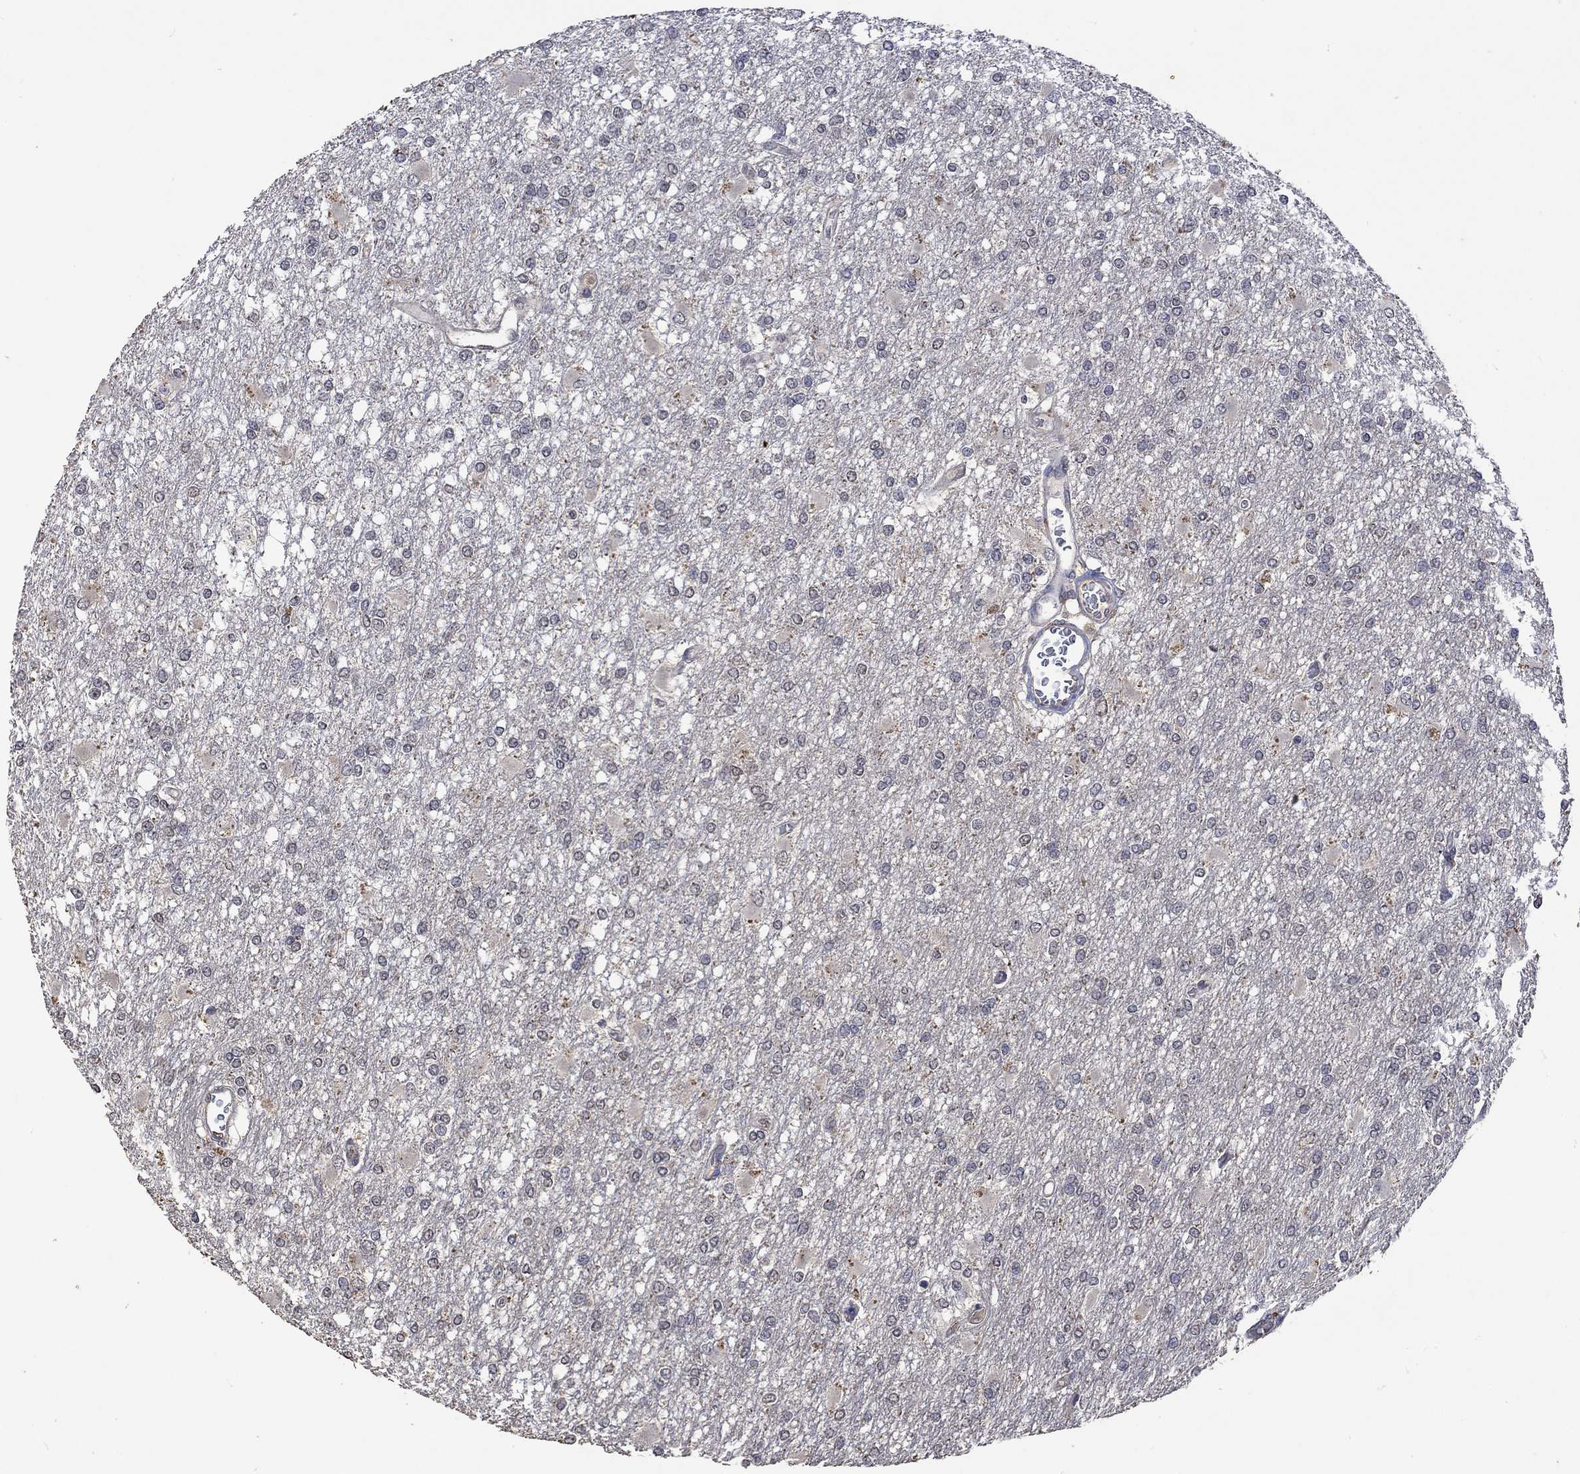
{"staining": {"intensity": "negative", "quantity": "none", "location": "none"}, "tissue": "glioma", "cell_type": "Tumor cells", "image_type": "cancer", "snomed": [{"axis": "morphology", "description": "Glioma, malignant, High grade"}, {"axis": "topography", "description": "Cerebral cortex"}], "caption": "Tumor cells are negative for brown protein staining in malignant high-grade glioma.", "gene": "PTPN20", "patient": {"sex": "male", "age": 79}}